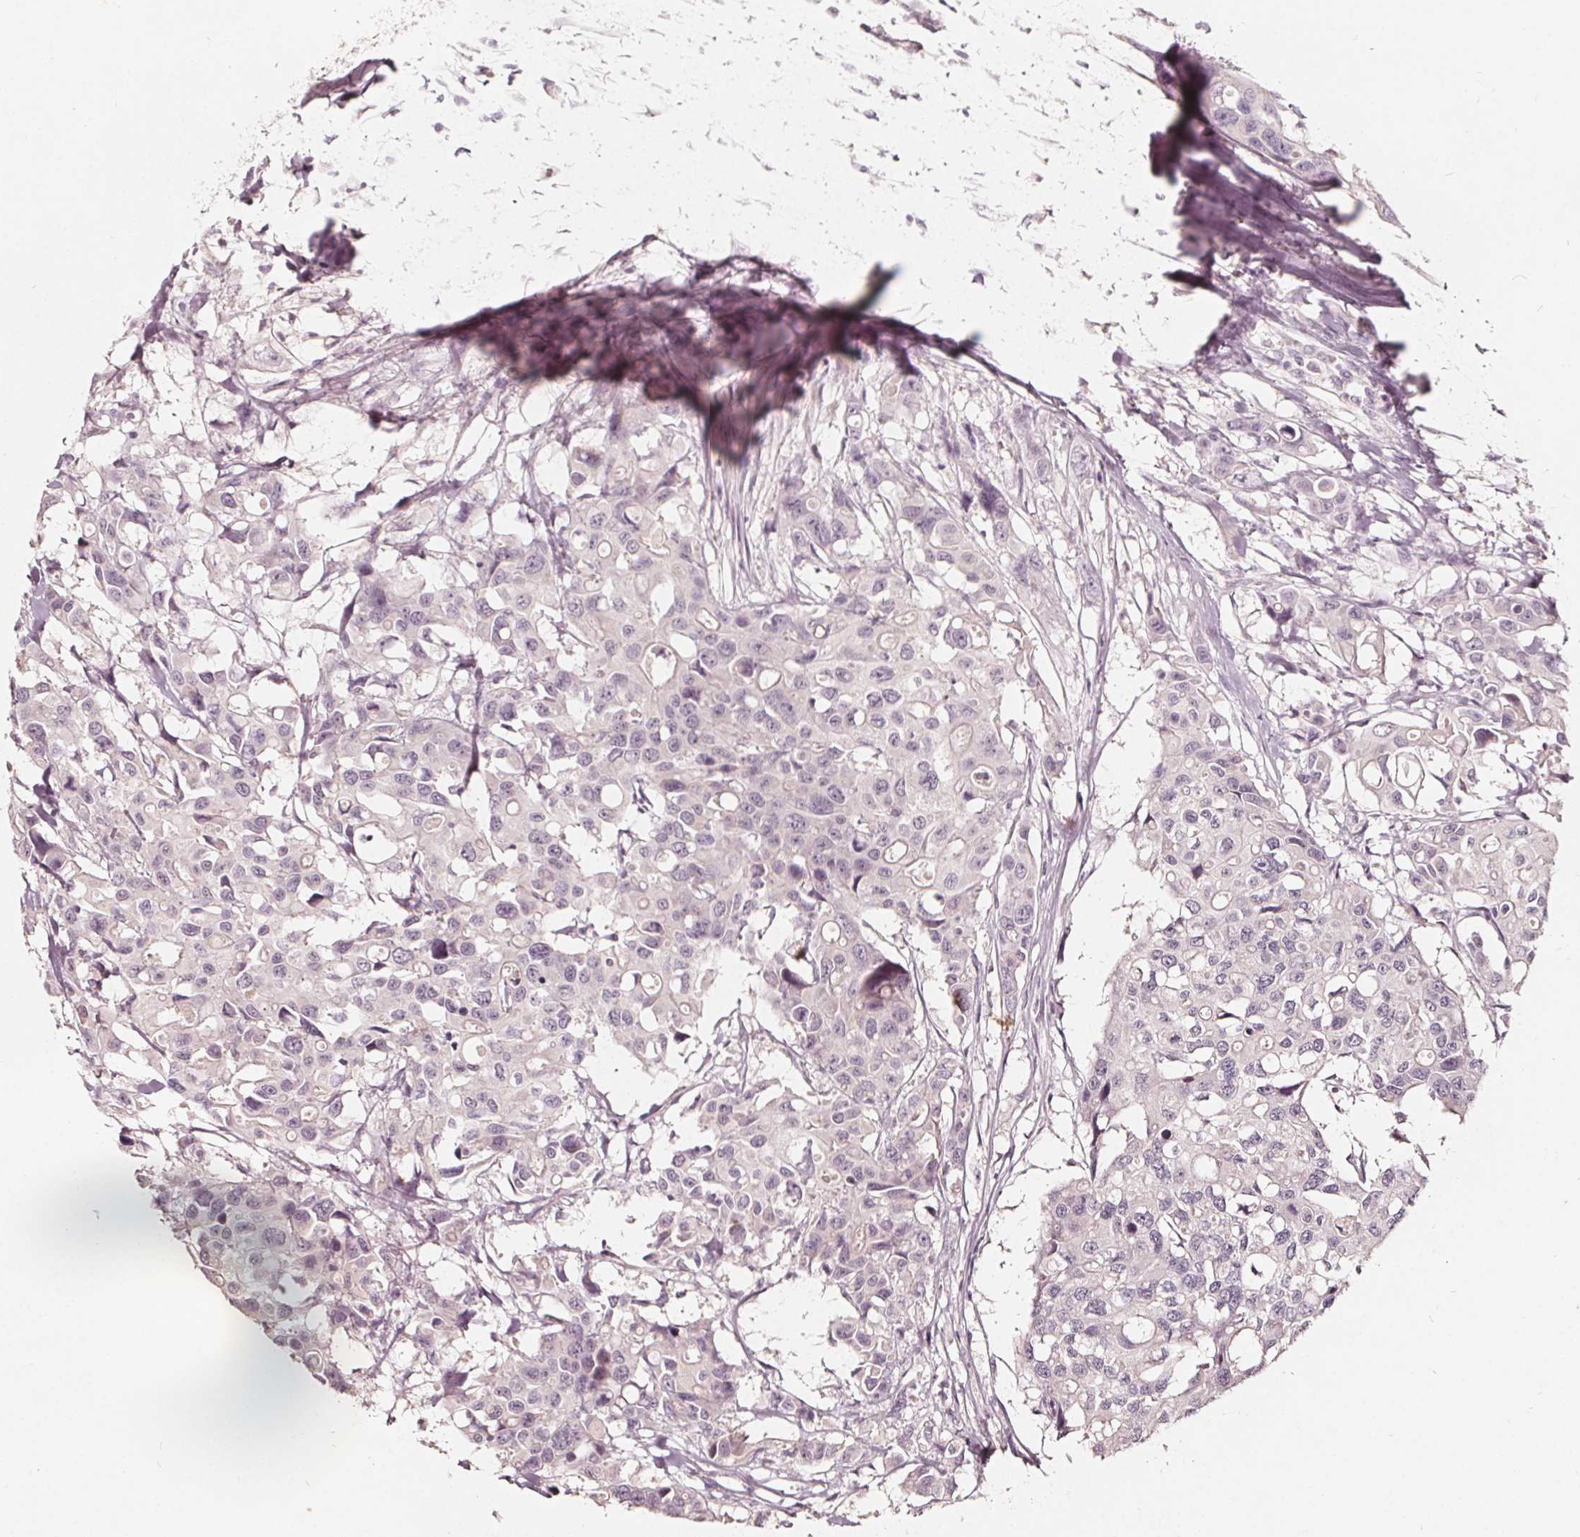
{"staining": {"intensity": "negative", "quantity": "none", "location": "none"}, "tissue": "colorectal cancer", "cell_type": "Tumor cells", "image_type": "cancer", "snomed": [{"axis": "morphology", "description": "Adenocarcinoma, NOS"}, {"axis": "topography", "description": "Colon"}], "caption": "DAB immunohistochemical staining of human colorectal adenocarcinoma demonstrates no significant staining in tumor cells. (DAB immunohistochemistry (IHC) visualized using brightfield microscopy, high magnification).", "gene": "NPC1L1", "patient": {"sex": "male", "age": 77}}